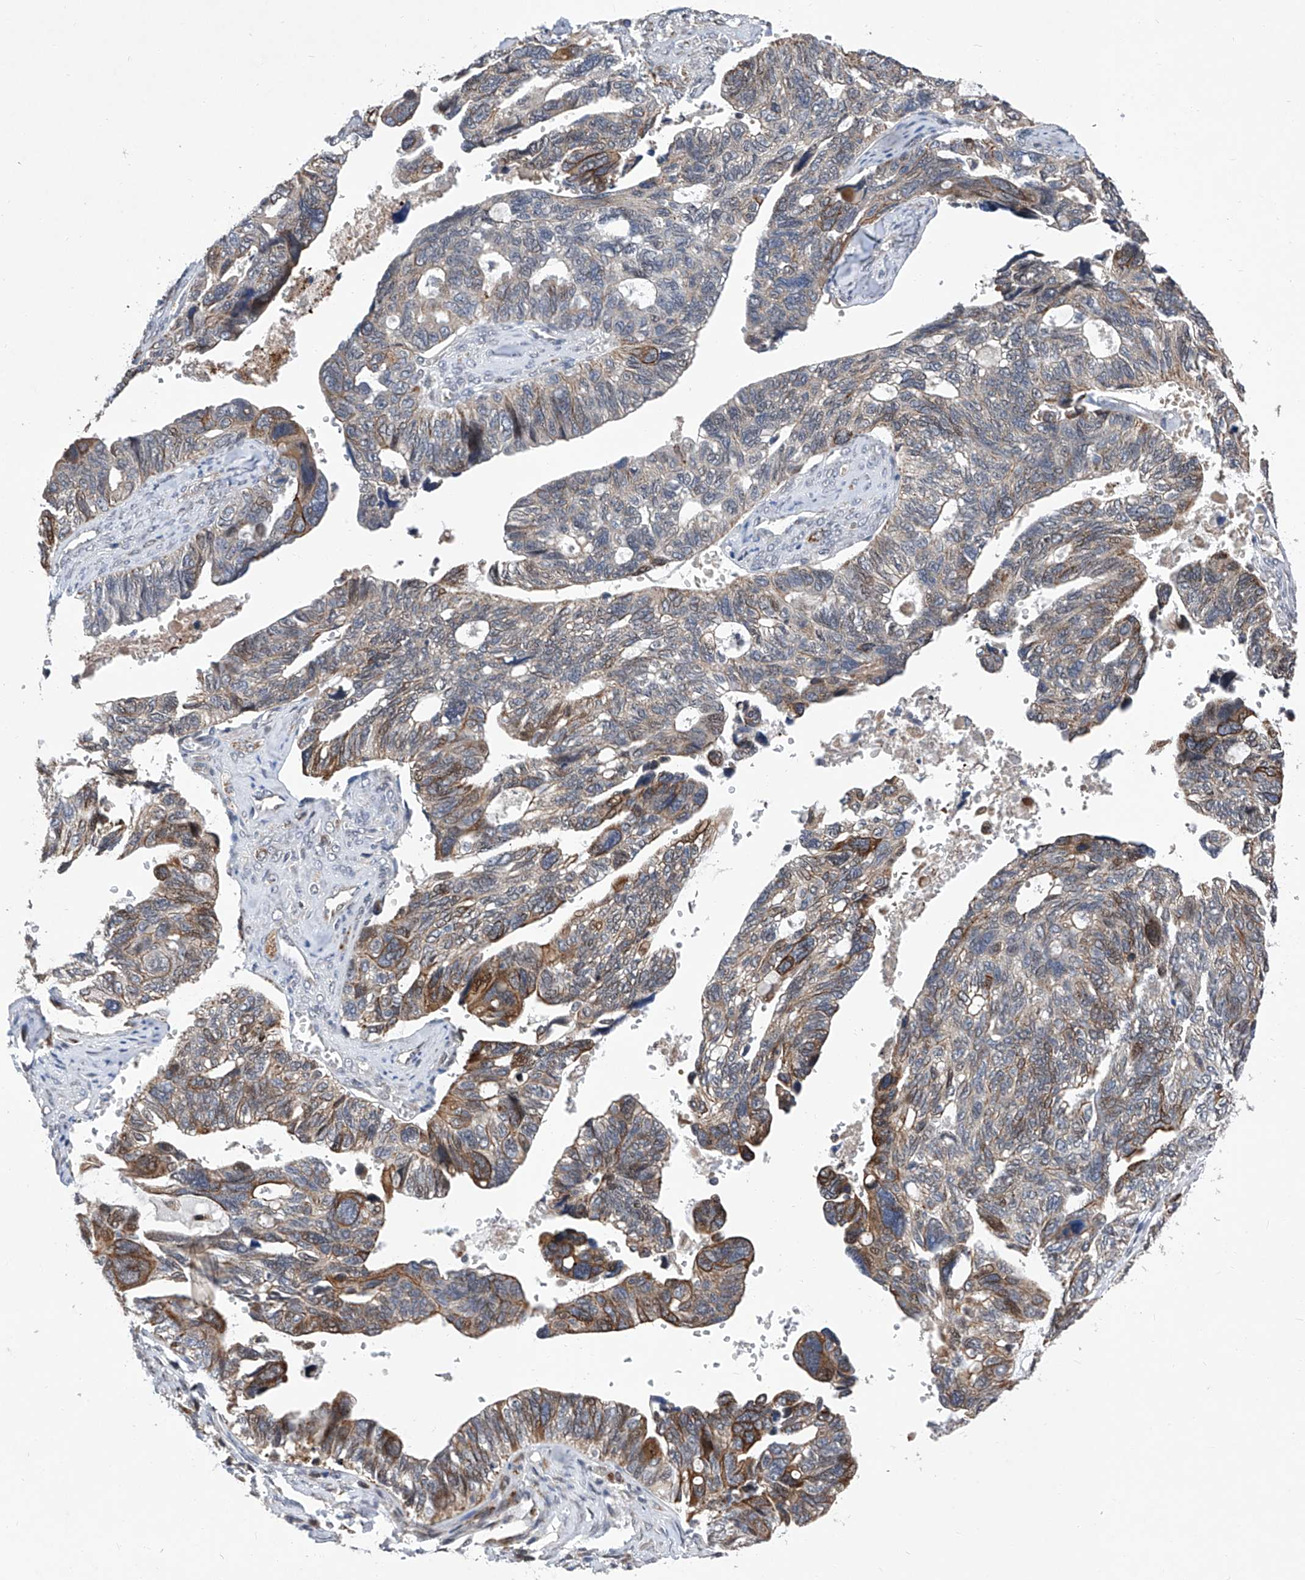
{"staining": {"intensity": "moderate", "quantity": "<25%", "location": "cytoplasmic/membranous"}, "tissue": "ovarian cancer", "cell_type": "Tumor cells", "image_type": "cancer", "snomed": [{"axis": "morphology", "description": "Cystadenocarcinoma, serous, NOS"}, {"axis": "topography", "description": "Ovary"}], "caption": "Immunohistochemical staining of human ovarian serous cystadenocarcinoma reveals low levels of moderate cytoplasmic/membranous protein staining in about <25% of tumor cells. The protein of interest is shown in brown color, while the nuclei are stained blue.", "gene": "FARP2", "patient": {"sex": "female", "age": 79}}